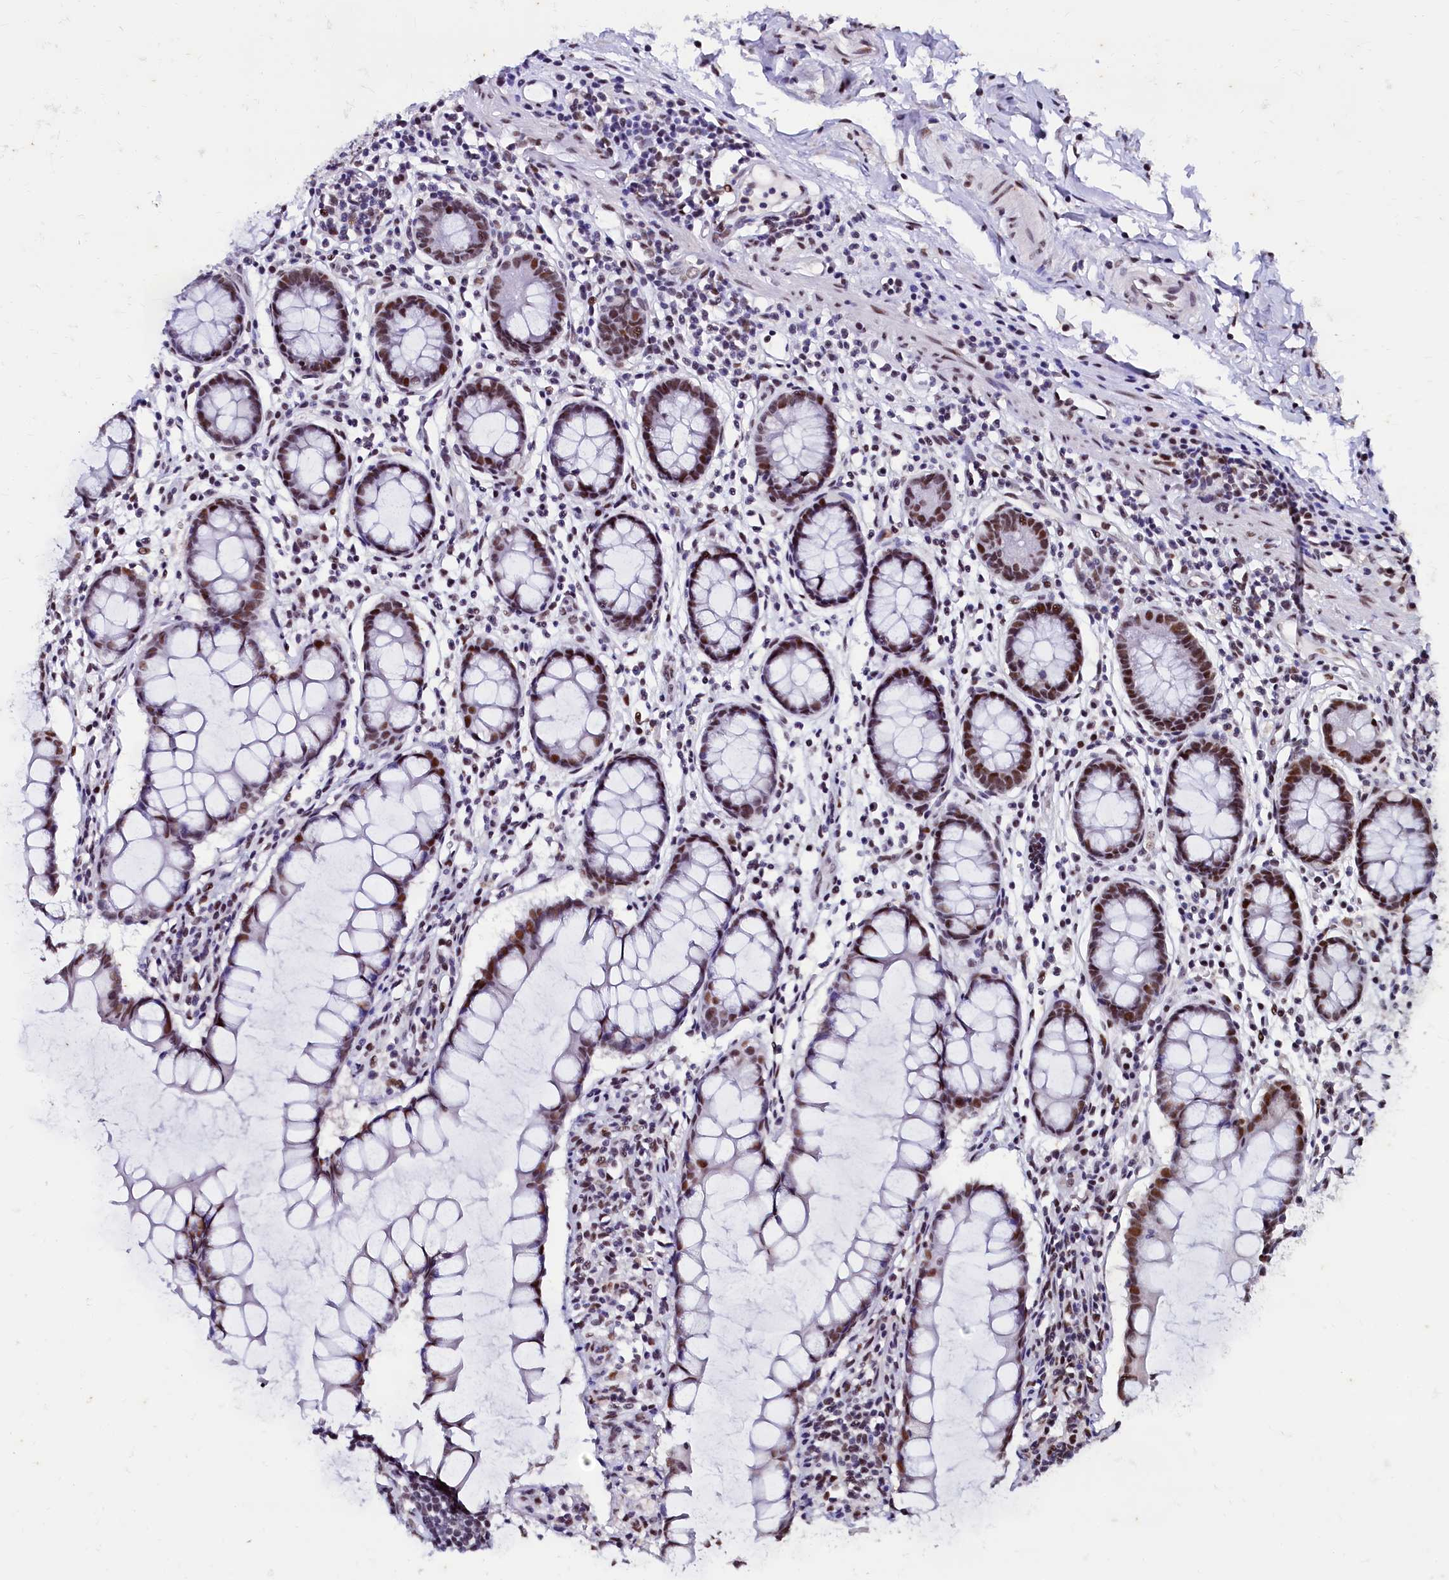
{"staining": {"intensity": "strong", "quantity": ">75%", "location": "nuclear"}, "tissue": "colon", "cell_type": "Endothelial cells", "image_type": "normal", "snomed": [{"axis": "morphology", "description": "Normal tissue, NOS"}, {"axis": "morphology", "description": "Adenocarcinoma, NOS"}, {"axis": "topography", "description": "Colon"}], "caption": "This is an image of immunohistochemistry staining of unremarkable colon, which shows strong positivity in the nuclear of endothelial cells.", "gene": "CPSF7", "patient": {"sex": "female", "age": 55}}